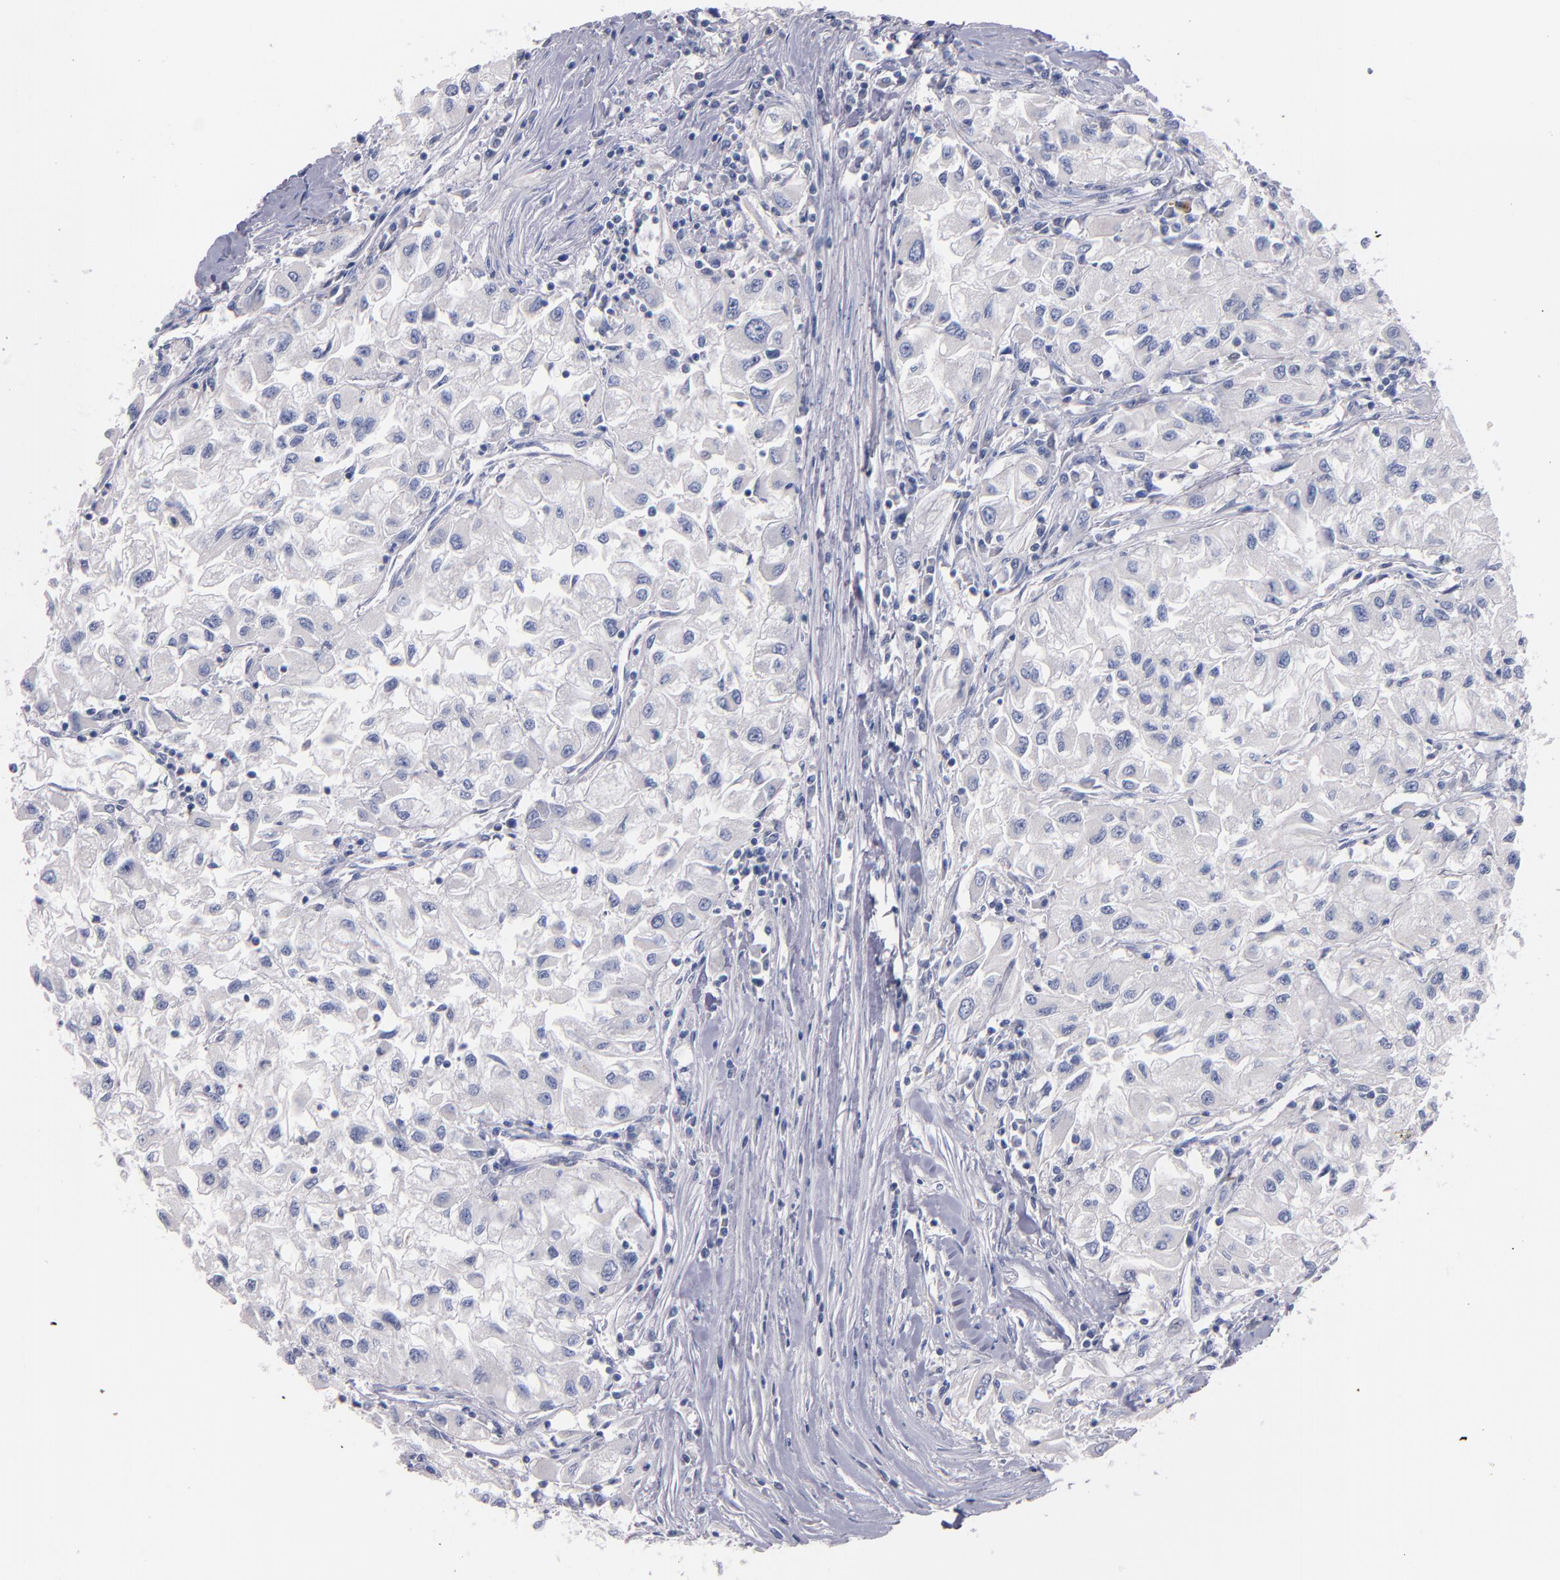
{"staining": {"intensity": "negative", "quantity": "none", "location": "none"}, "tissue": "renal cancer", "cell_type": "Tumor cells", "image_type": "cancer", "snomed": [{"axis": "morphology", "description": "Adenocarcinoma, NOS"}, {"axis": "topography", "description": "Kidney"}], "caption": "The immunohistochemistry micrograph has no significant staining in tumor cells of adenocarcinoma (renal) tissue. The staining is performed using DAB brown chromogen with nuclei counter-stained in using hematoxylin.", "gene": "CNTNAP2", "patient": {"sex": "male", "age": 59}}